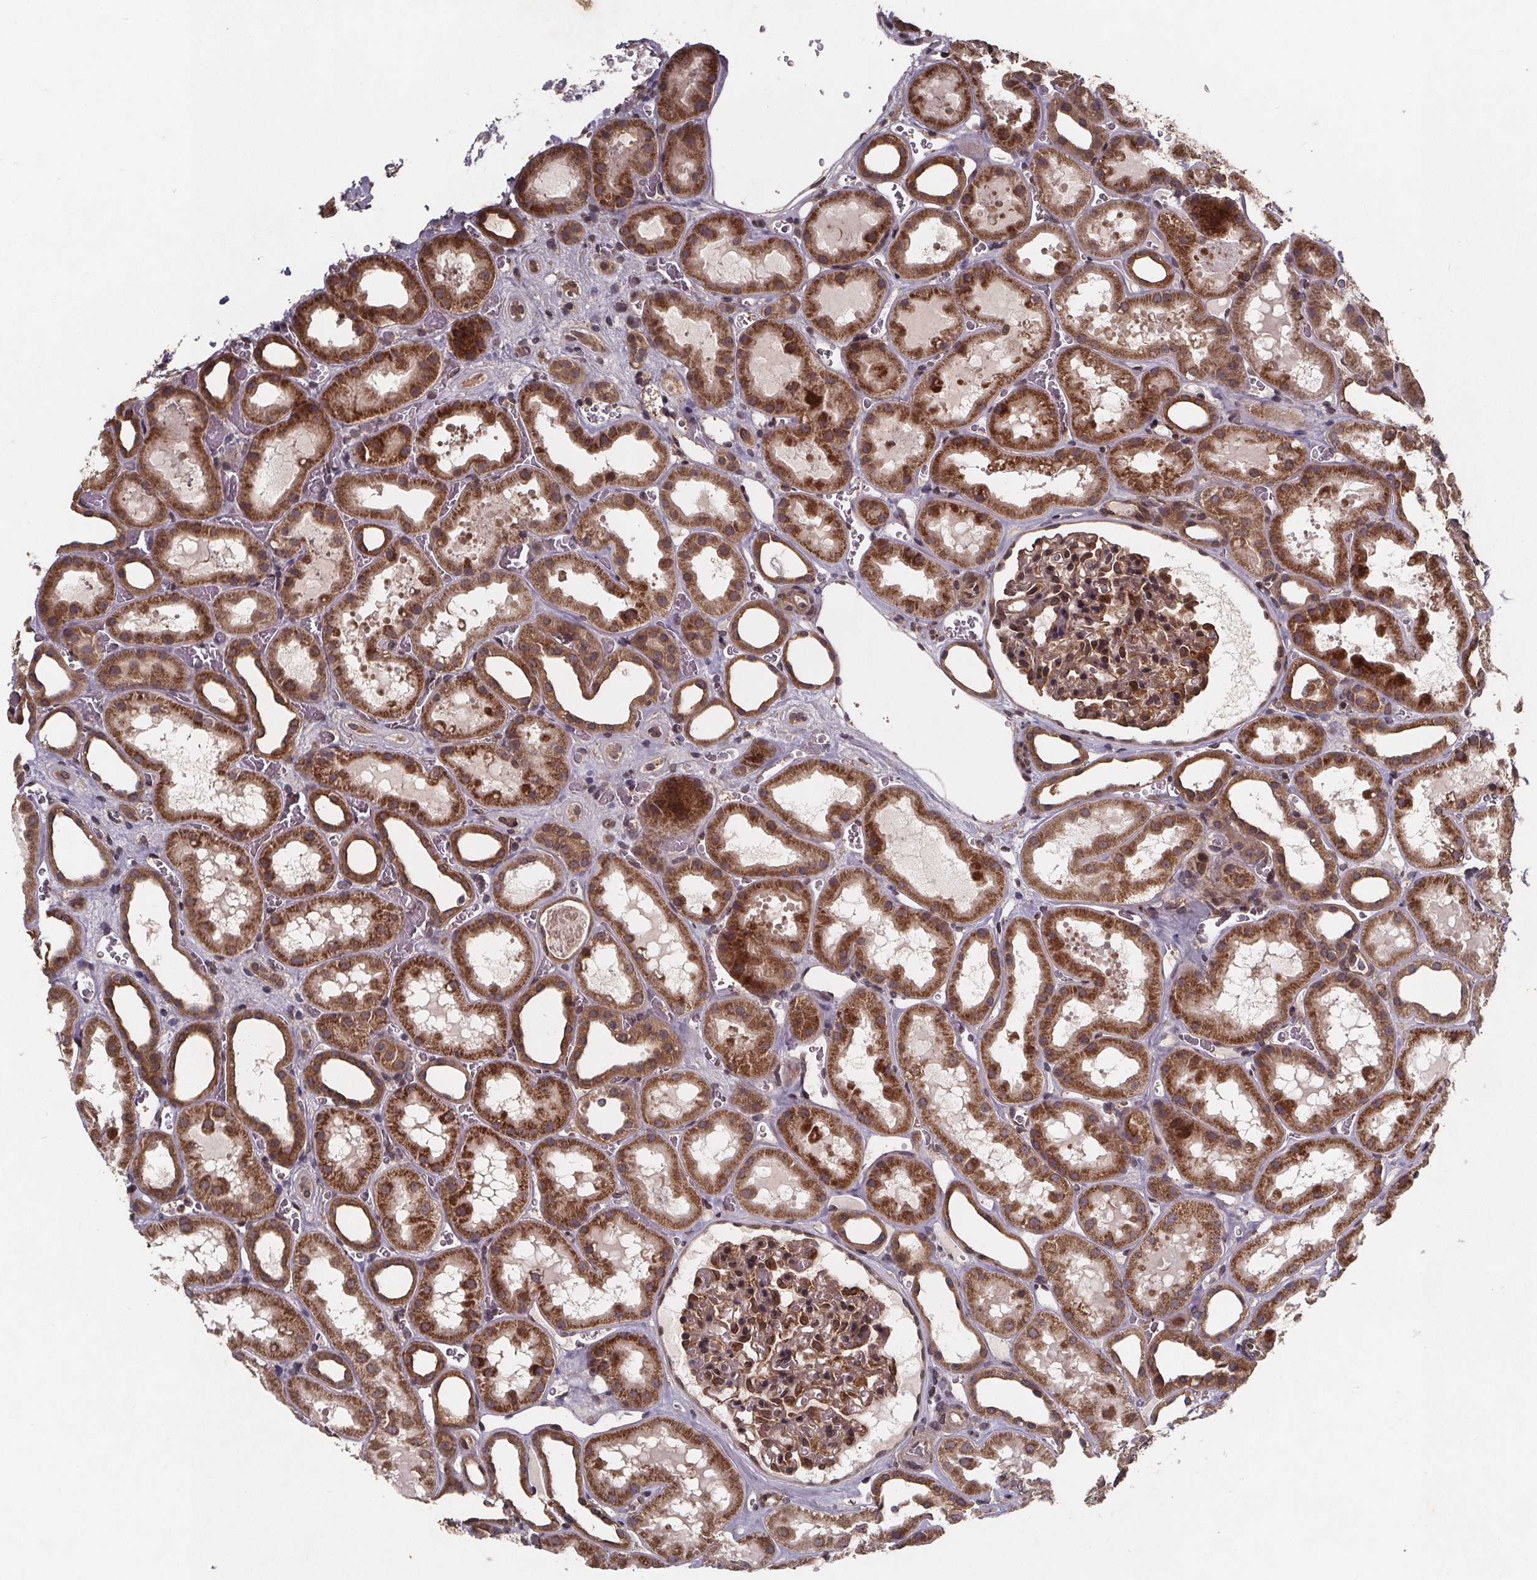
{"staining": {"intensity": "moderate", "quantity": "25%-75%", "location": "cytoplasmic/membranous"}, "tissue": "kidney", "cell_type": "Cells in glomeruli", "image_type": "normal", "snomed": [{"axis": "morphology", "description": "Normal tissue, NOS"}, {"axis": "topography", "description": "Kidney"}], "caption": "Cells in glomeruli show medium levels of moderate cytoplasmic/membranous expression in approximately 25%-75% of cells in normal human kidney. The staining was performed using DAB (3,3'-diaminobenzidine) to visualize the protein expression in brown, while the nuclei were stained in blue with hematoxylin (Magnification: 20x).", "gene": "PIERCE2", "patient": {"sex": "female", "age": 41}}